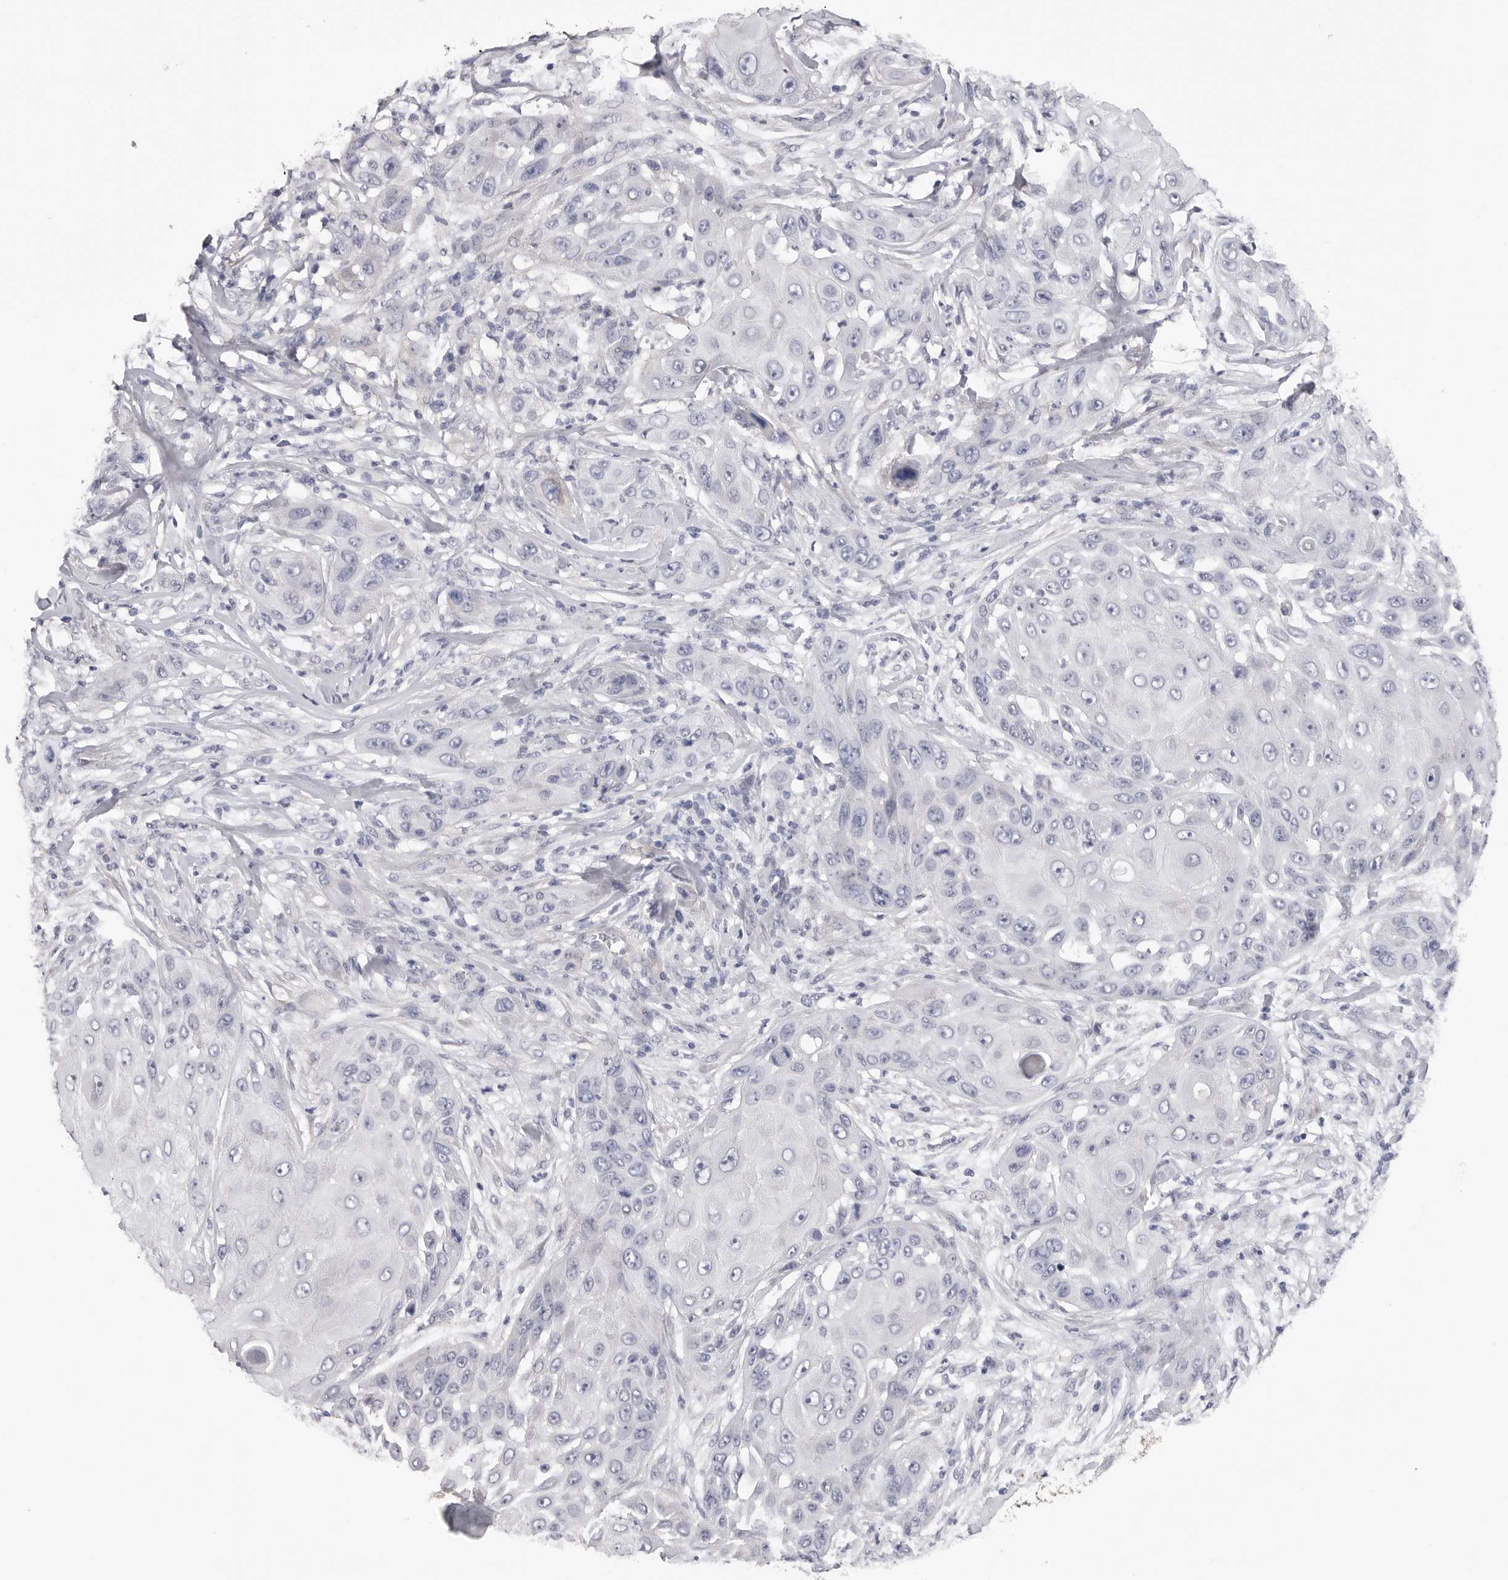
{"staining": {"intensity": "negative", "quantity": "none", "location": "none"}, "tissue": "skin cancer", "cell_type": "Tumor cells", "image_type": "cancer", "snomed": [{"axis": "morphology", "description": "Squamous cell carcinoma, NOS"}, {"axis": "topography", "description": "Skin"}], "caption": "Micrograph shows no protein staining in tumor cells of skin cancer (squamous cell carcinoma) tissue.", "gene": "AKAP12", "patient": {"sex": "female", "age": 44}}